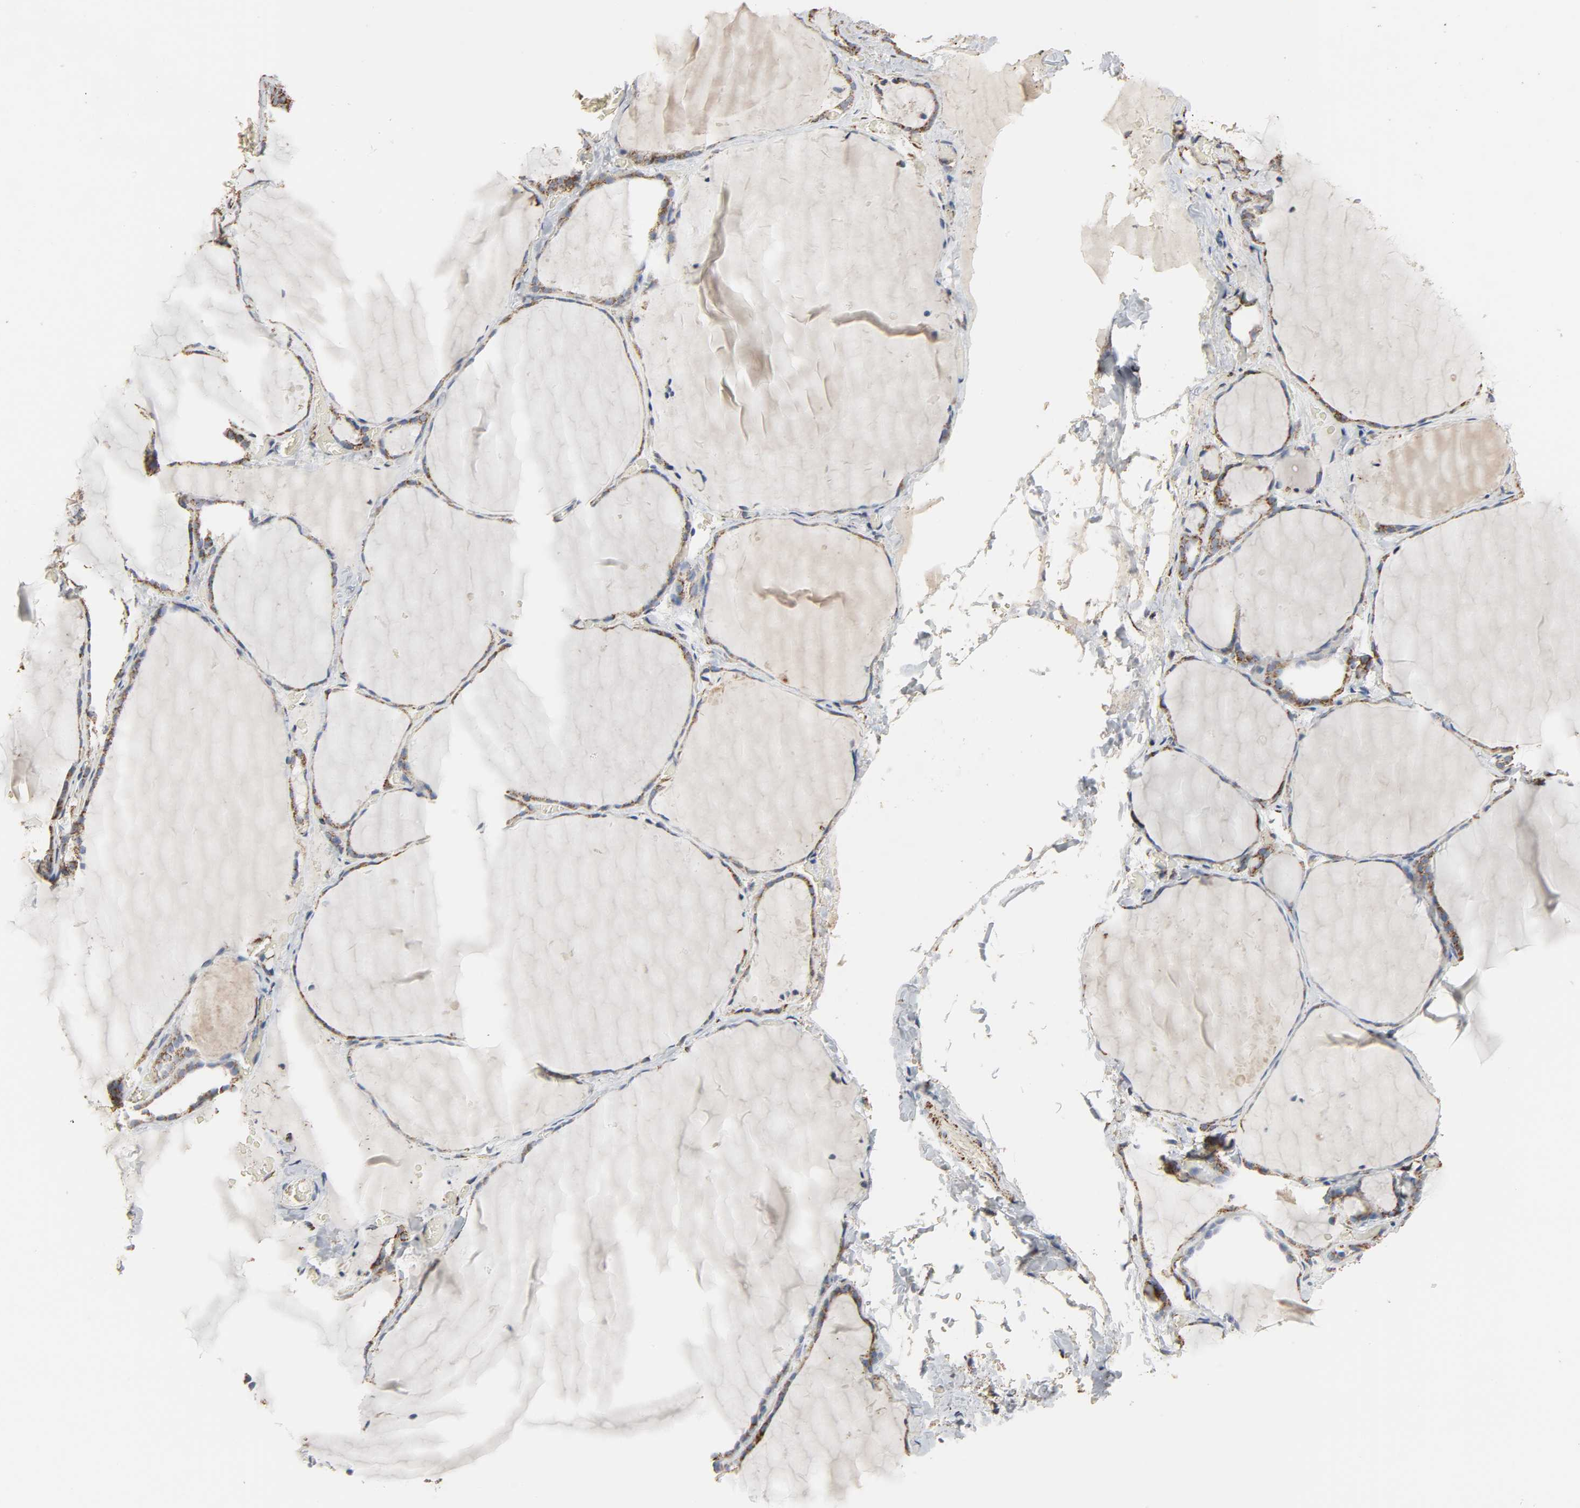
{"staining": {"intensity": "moderate", "quantity": ">75%", "location": "cytoplasmic/membranous"}, "tissue": "thyroid gland", "cell_type": "Glandular cells", "image_type": "normal", "snomed": [{"axis": "morphology", "description": "Normal tissue, NOS"}, {"axis": "topography", "description": "Thyroid gland"}], "caption": "Human thyroid gland stained with a brown dye demonstrates moderate cytoplasmic/membranous positive staining in approximately >75% of glandular cells.", "gene": "ACAT1", "patient": {"sex": "female", "age": 22}}